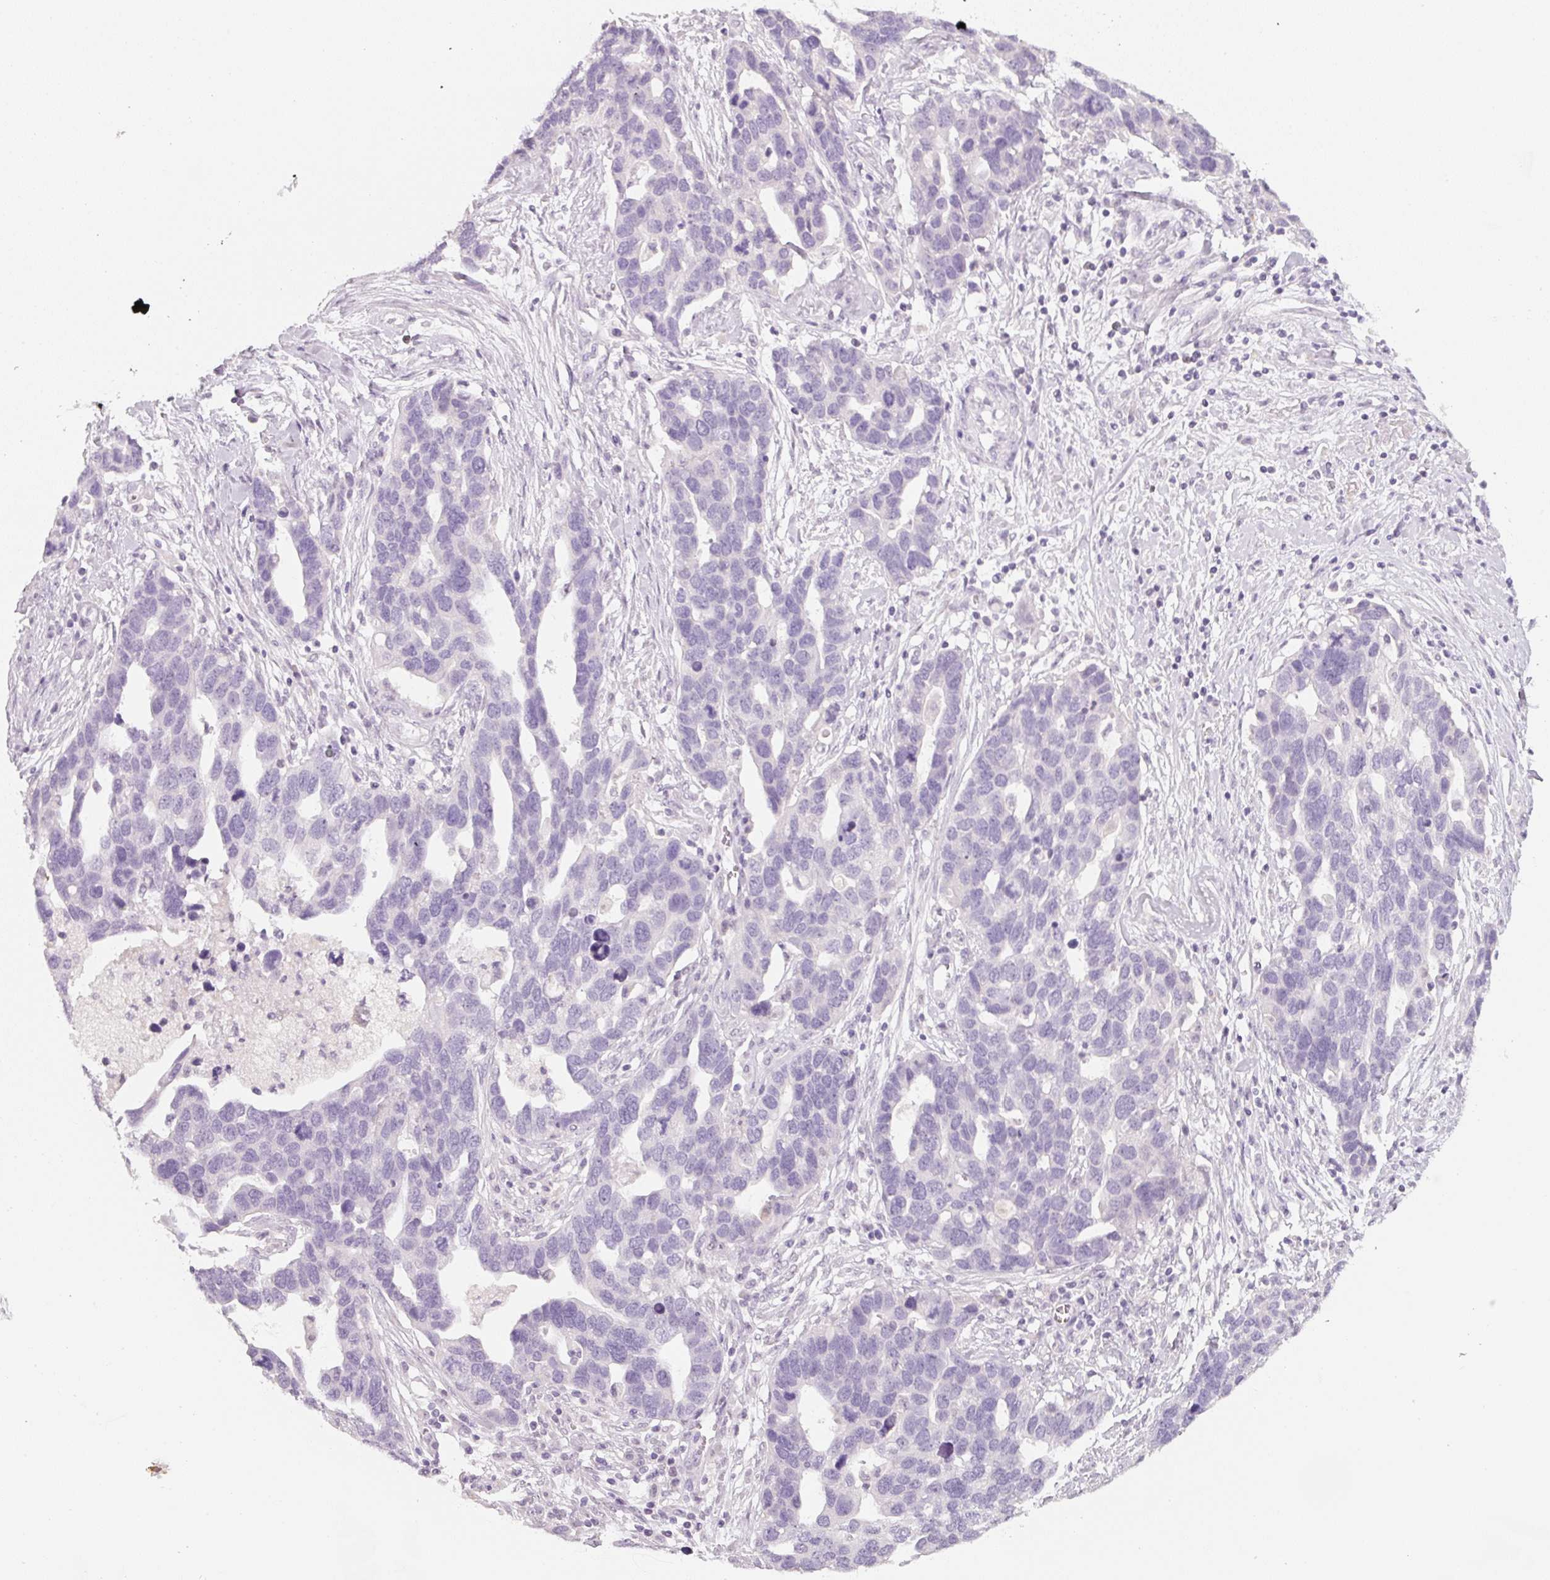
{"staining": {"intensity": "negative", "quantity": "none", "location": "none"}, "tissue": "ovarian cancer", "cell_type": "Tumor cells", "image_type": "cancer", "snomed": [{"axis": "morphology", "description": "Cystadenocarcinoma, serous, NOS"}, {"axis": "topography", "description": "Ovary"}], "caption": "A photomicrograph of ovarian cancer (serous cystadenocarcinoma) stained for a protein shows no brown staining in tumor cells.", "gene": "ENSG00000206549", "patient": {"sex": "female", "age": 54}}